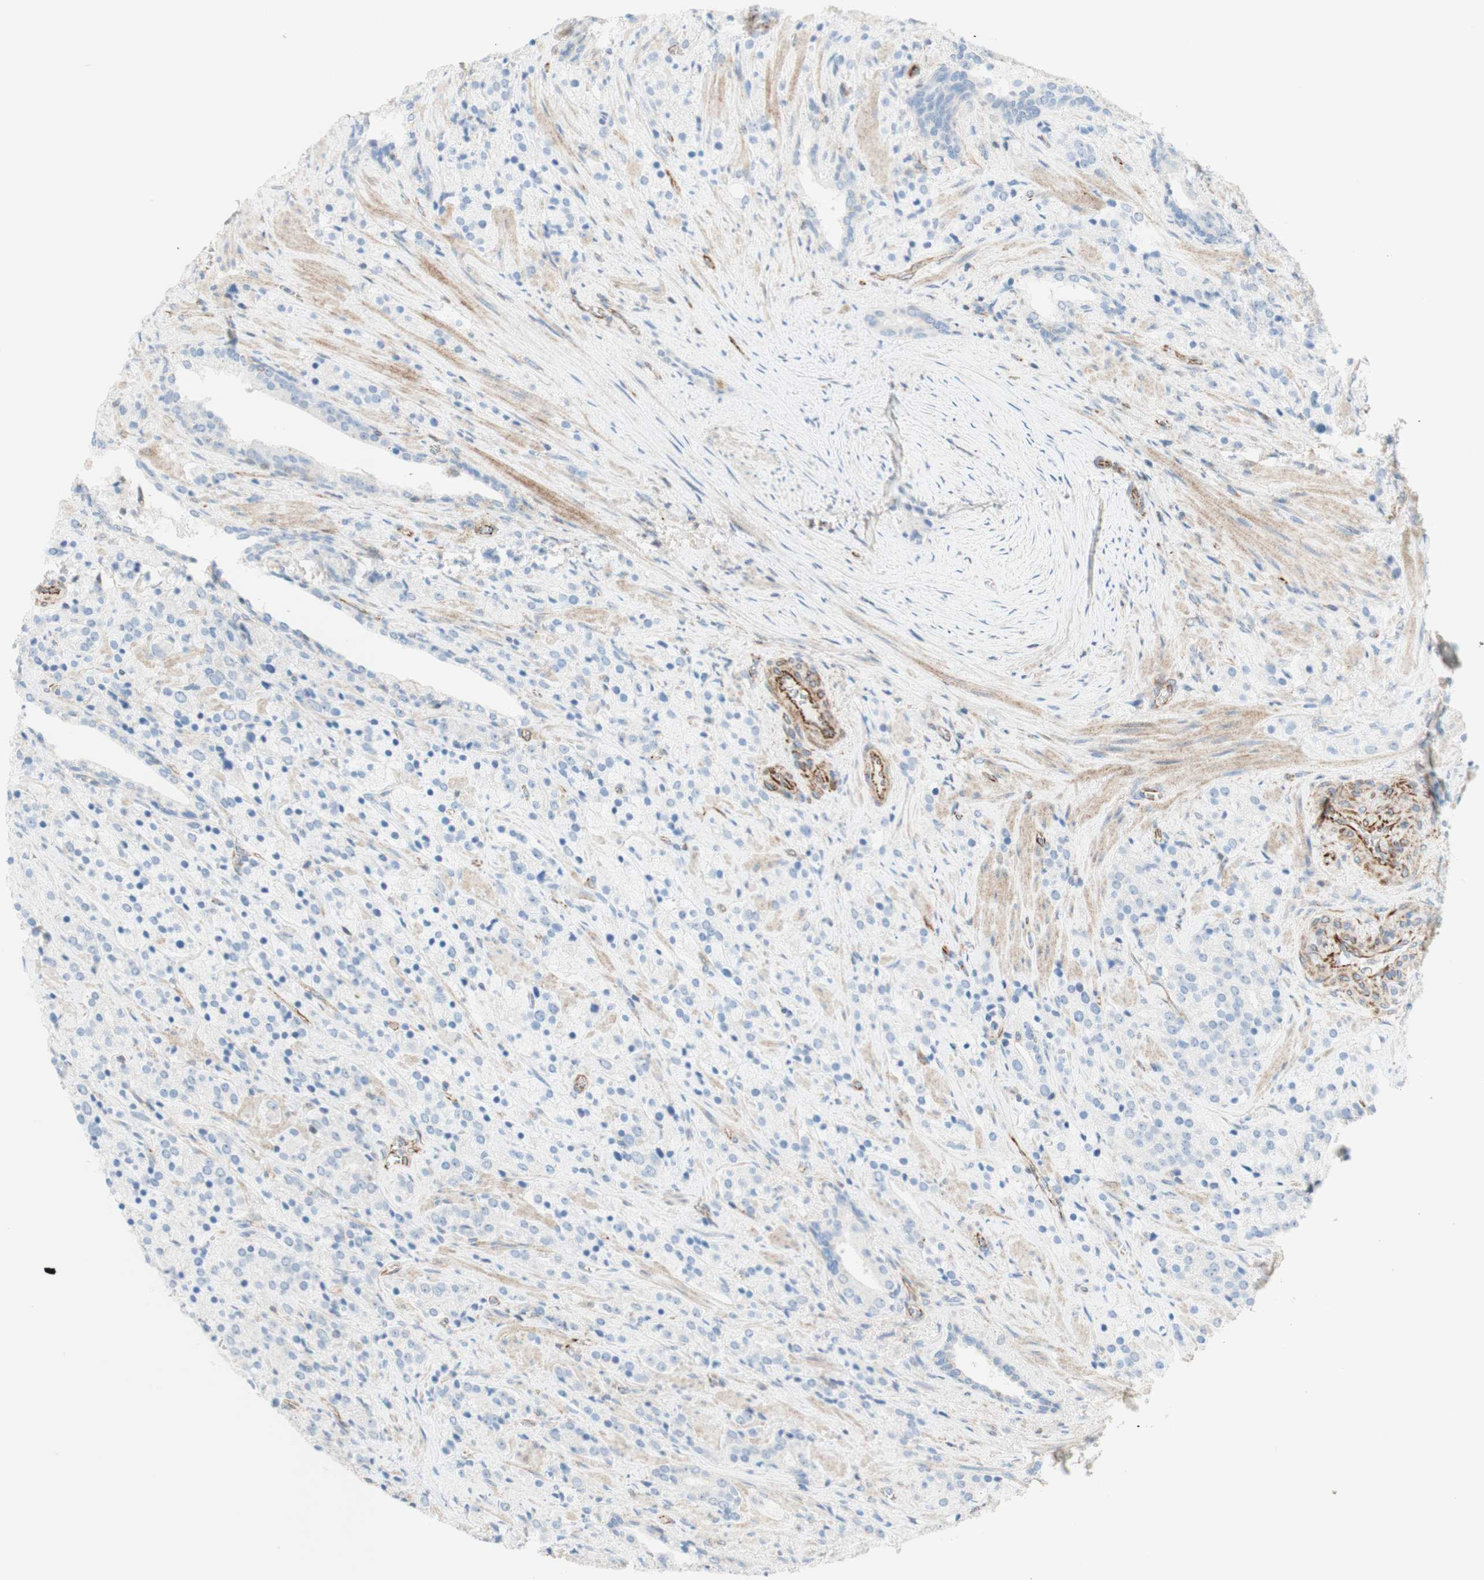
{"staining": {"intensity": "negative", "quantity": "none", "location": "none"}, "tissue": "prostate cancer", "cell_type": "Tumor cells", "image_type": "cancer", "snomed": [{"axis": "morphology", "description": "Adenocarcinoma, High grade"}, {"axis": "topography", "description": "Prostate"}], "caption": "Immunohistochemistry (IHC) image of prostate high-grade adenocarcinoma stained for a protein (brown), which reveals no positivity in tumor cells.", "gene": "POU2AF1", "patient": {"sex": "male", "age": 71}}